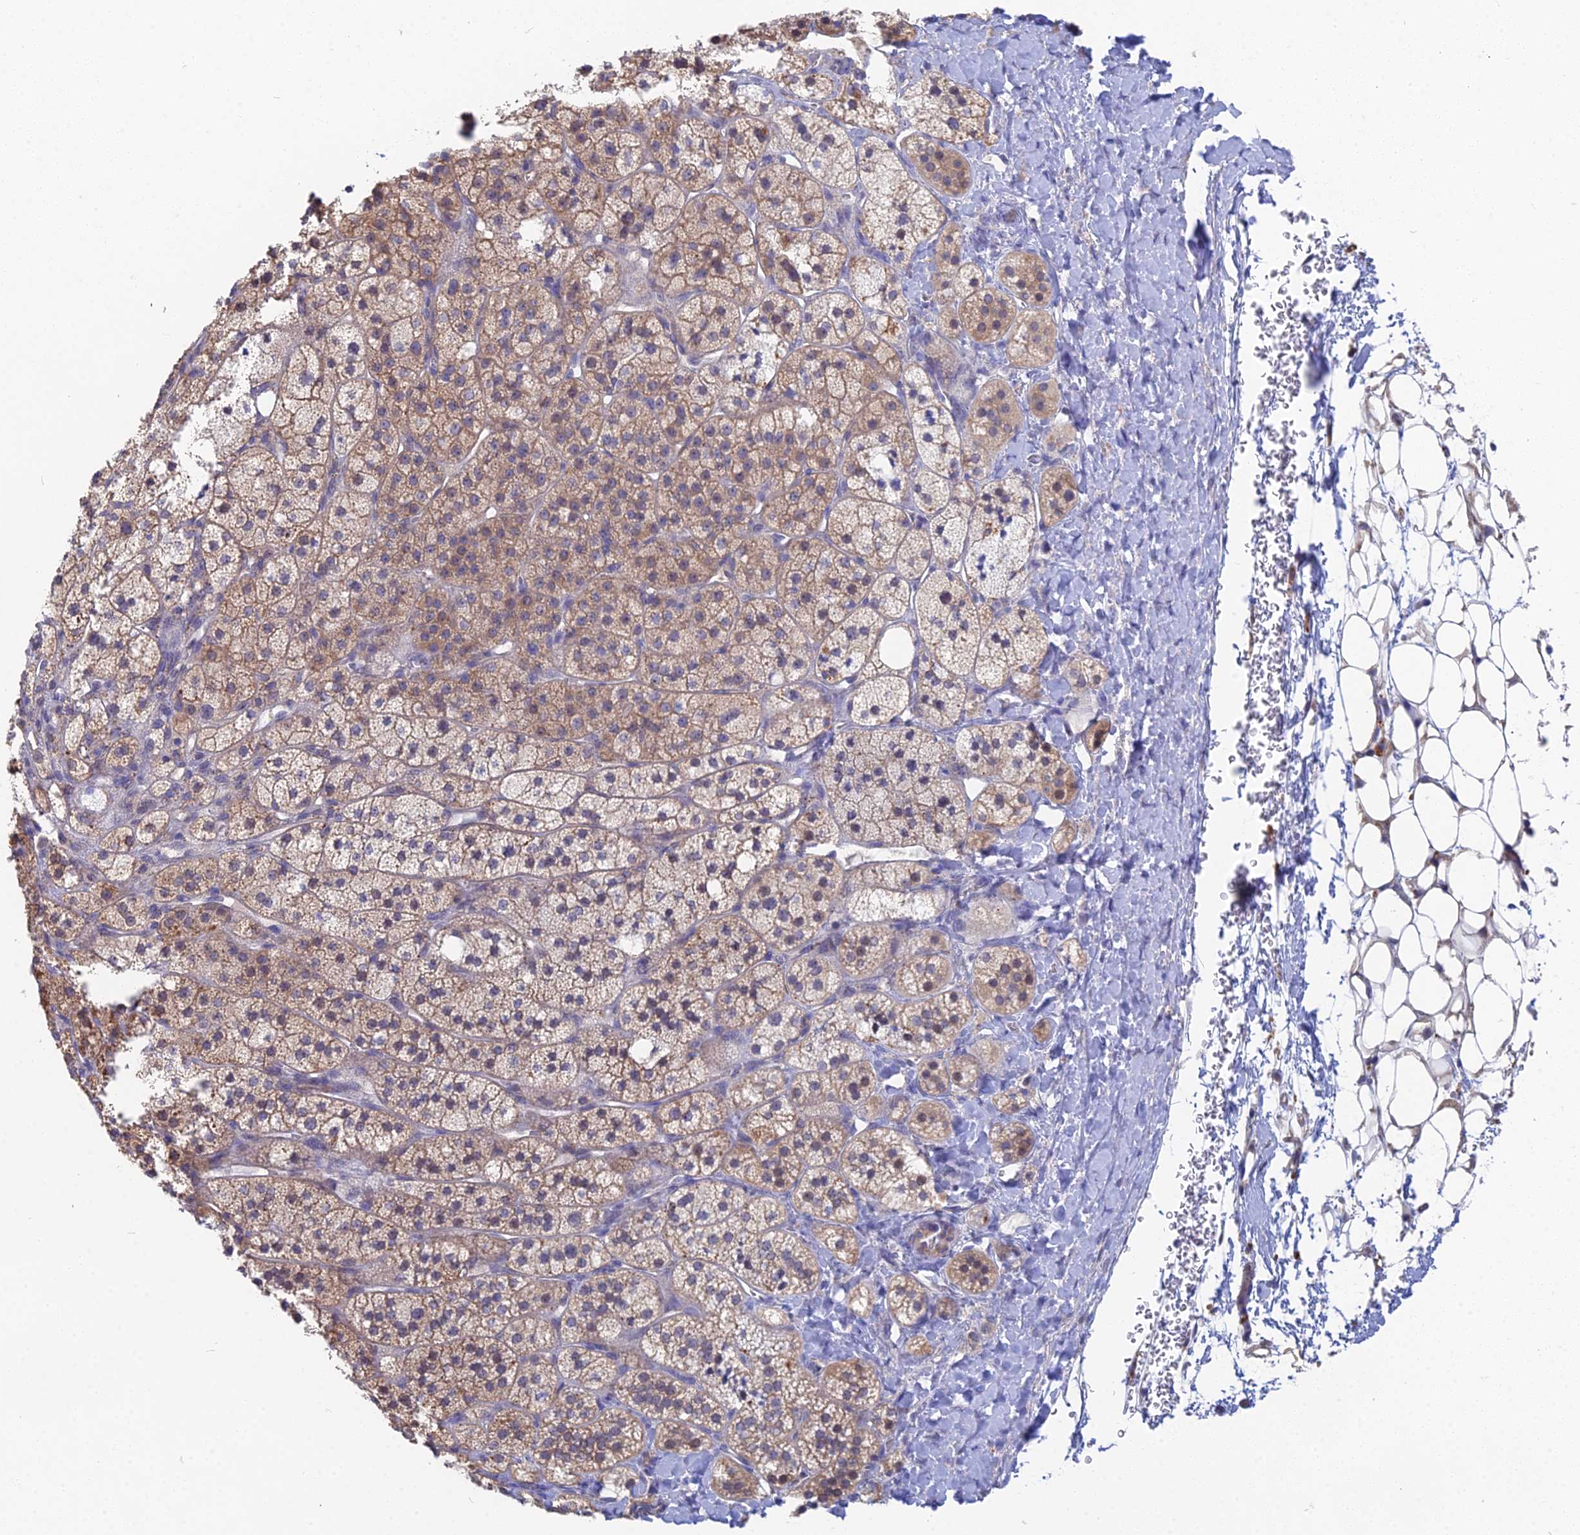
{"staining": {"intensity": "moderate", "quantity": "25%-75%", "location": "cytoplasmic/membranous,nuclear"}, "tissue": "adrenal gland", "cell_type": "Glandular cells", "image_type": "normal", "snomed": [{"axis": "morphology", "description": "Normal tissue, NOS"}, {"axis": "topography", "description": "Adrenal gland"}], "caption": "Immunohistochemistry staining of benign adrenal gland, which shows medium levels of moderate cytoplasmic/membranous,nuclear positivity in approximately 25%-75% of glandular cells indicating moderate cytoplasmic/membranous,nuclear protein positivity. The staining was performed using DAB (3,3'-diaminobenzidine) (brown) for protein detection and nuclei were counterstained in hematoxylin (blue).", "gene": "DNAH14", "patient": {"sex": "male", "age": 61}}